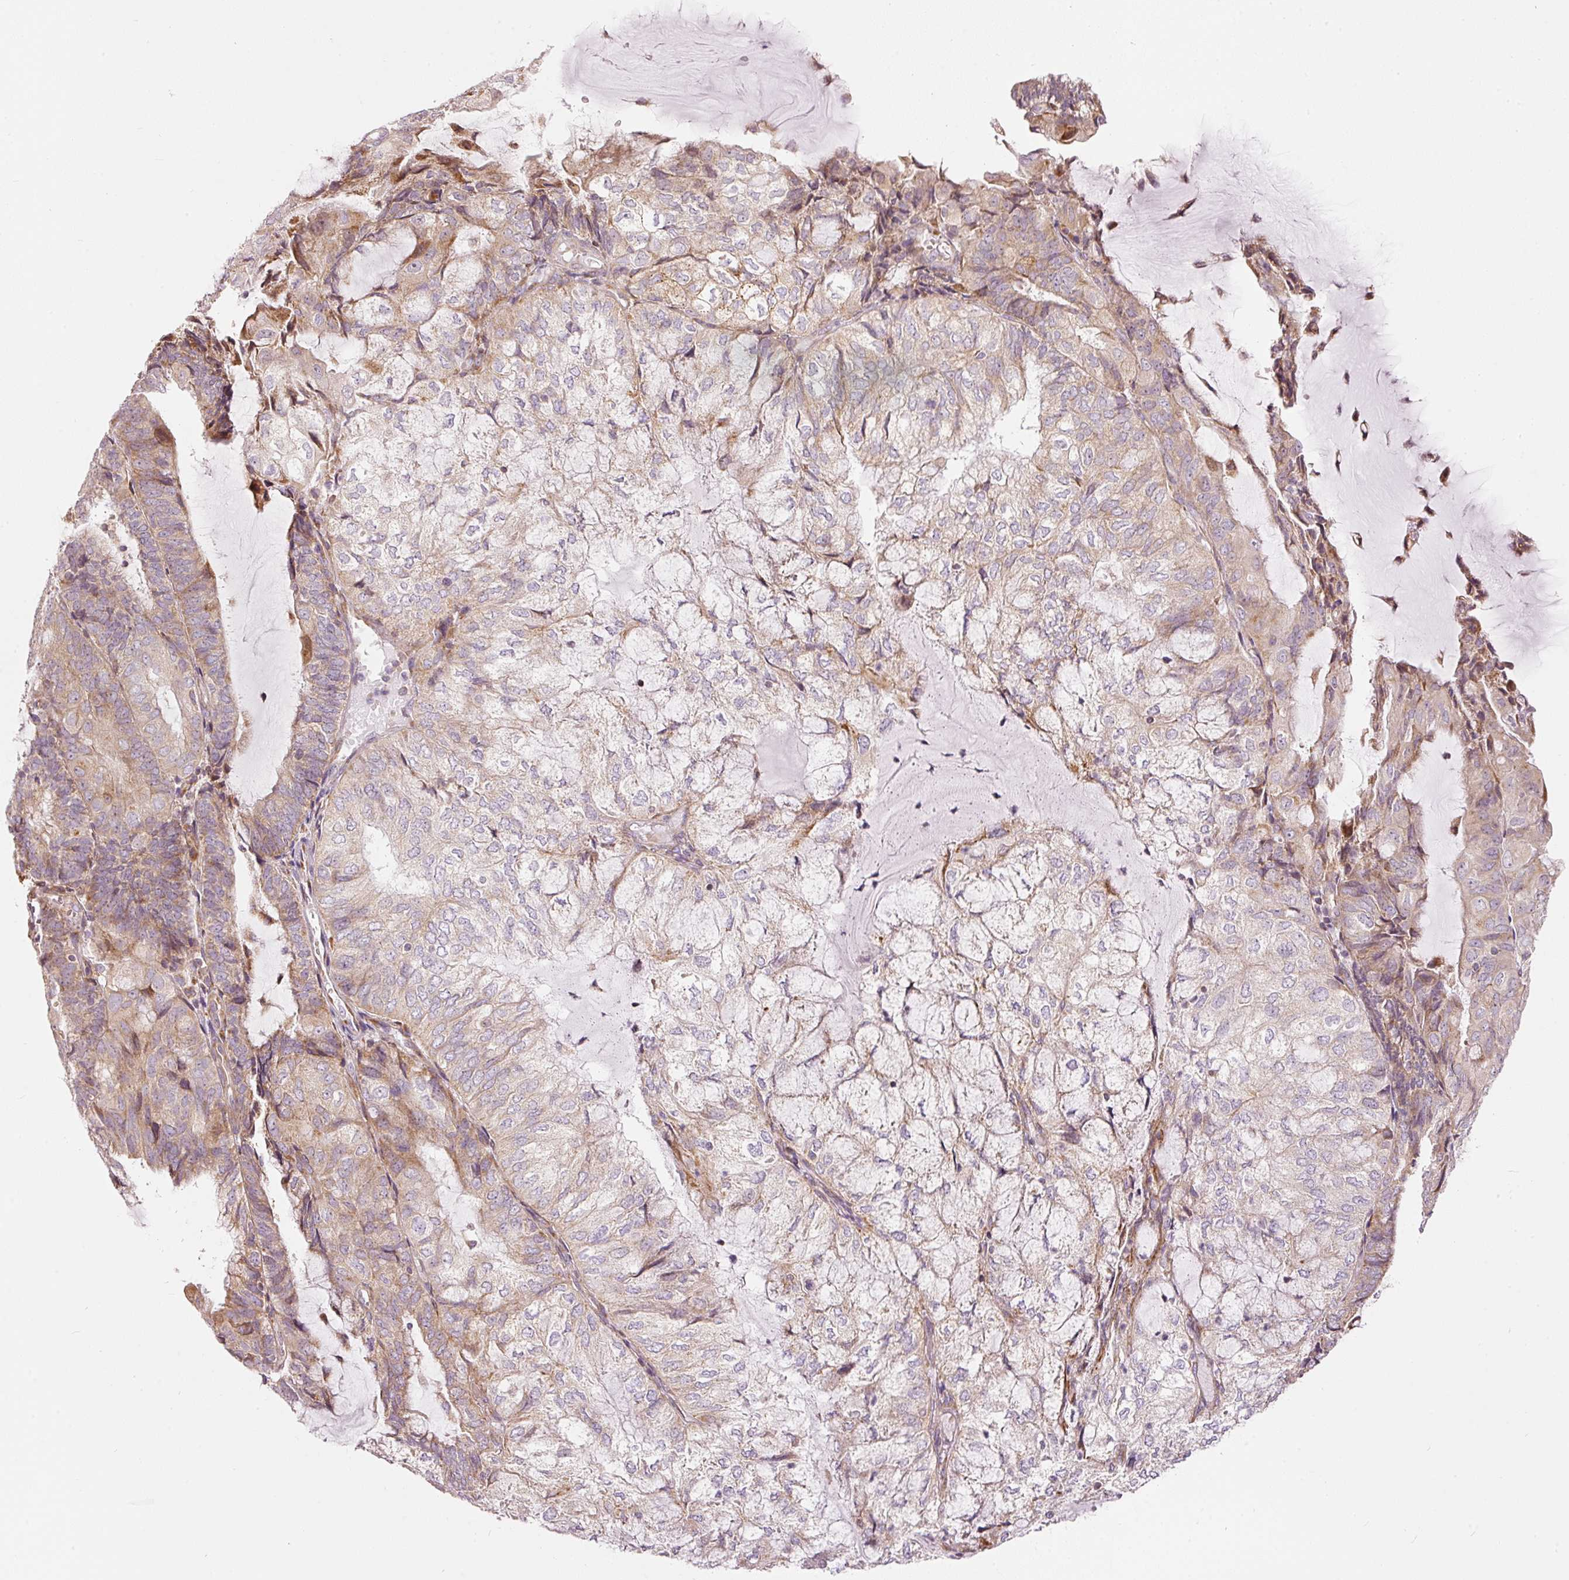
{"staining": {"intensity": "weak", "quantity": "25%-75%", "location": "cytoplasmic/membranous"}, "tissue": "endometrial cancer", "cell_type": "Tumor cells", "image_type": "cancer", "snomed": [{"axis": "morphology", "description": "Adenocarcinoma, NOS"}, {"axis": "topography", "description": "Endometrium"}], "caption": "Immunohistochemical staining of human endometrial cancer (adenocarcinoma) exhibits low levels of weak cytoplasmic/membranous protein staining in about 25%-75% of tumor cells.", "gene": "SNAPC5", "patient": {"sex": "female", "age": 81}}